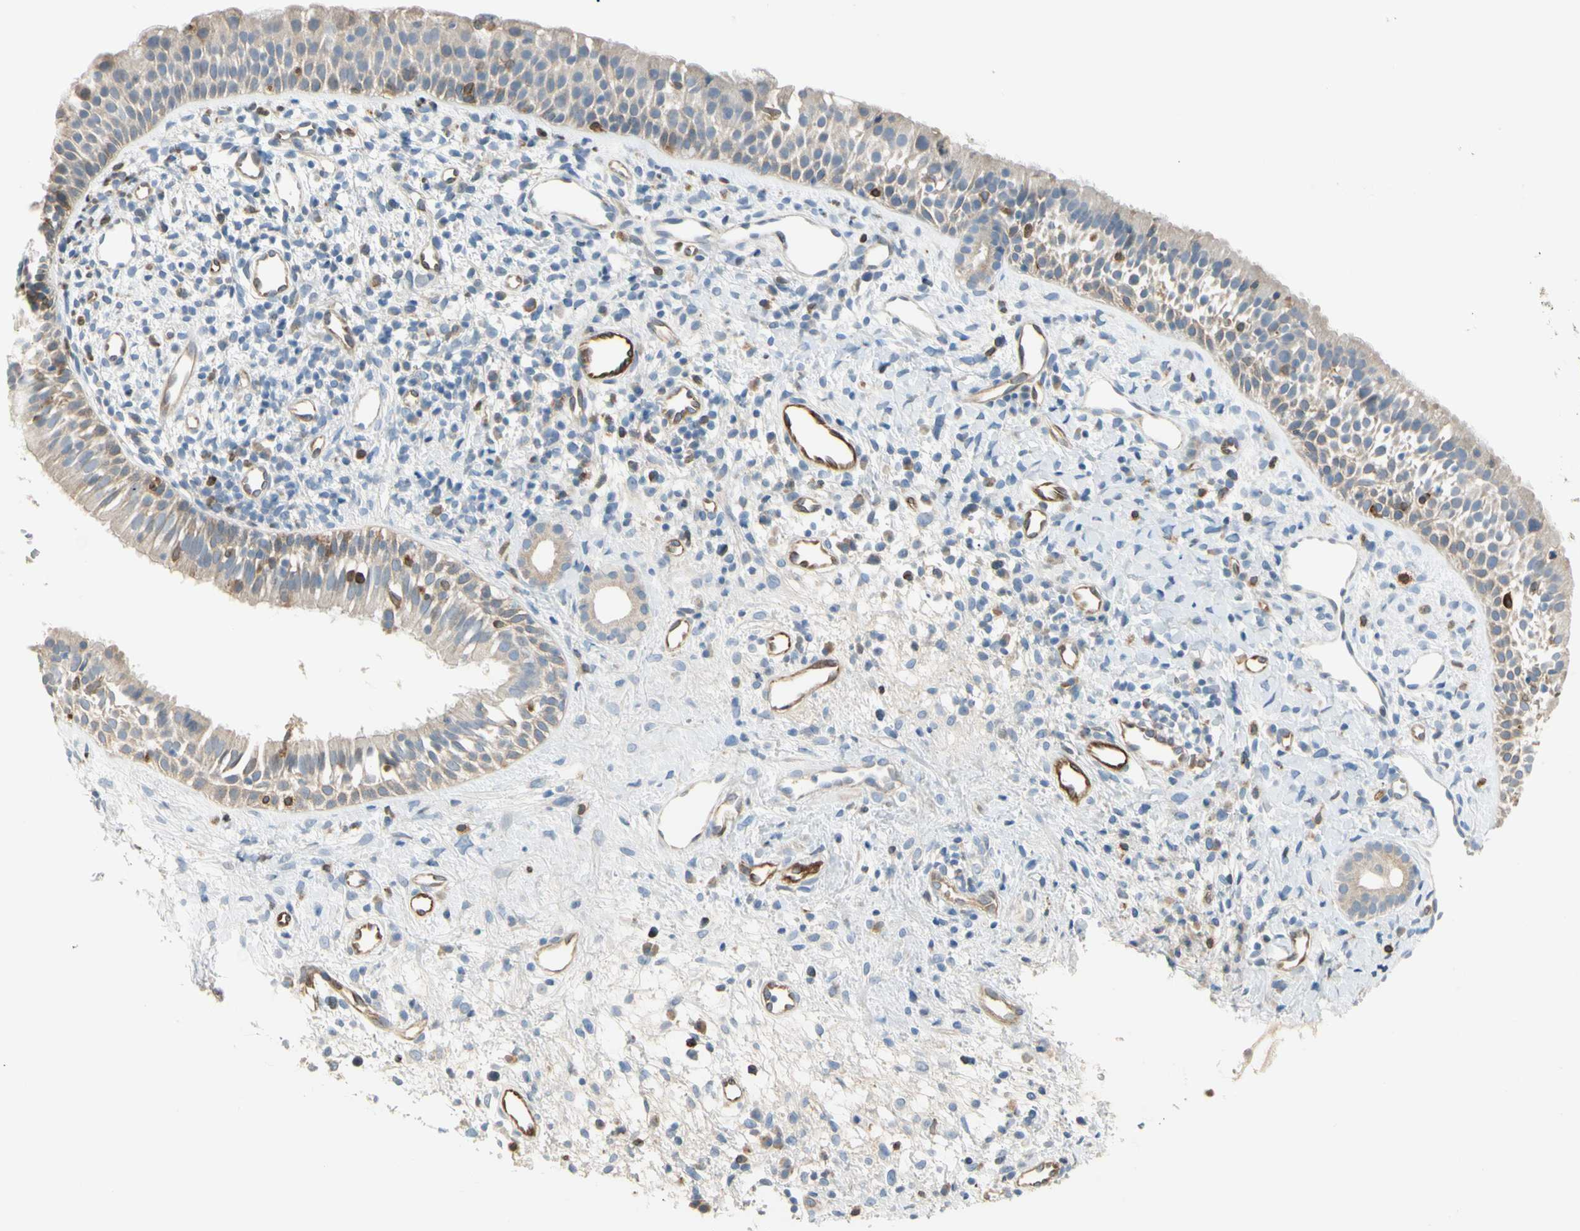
{"staining": {"intensity": "negative", "quantity": "none", "location": "none"}, "tissue": "nasopharynx", "cell_type": "Respiratory epithelial cells", "image_type": "normal", "snomed": [{"axis": "morphology", "description": "Normal tissue, NOS"}, {"axis": "topography", "description": "Nasopharynx"}], "caption": "The micrograph demonstrates no significant staining in respiratory epithelial cells of nasopharynx.", "gene": "LPCAT2", "patient": {"sex": "male", "age": 22}}